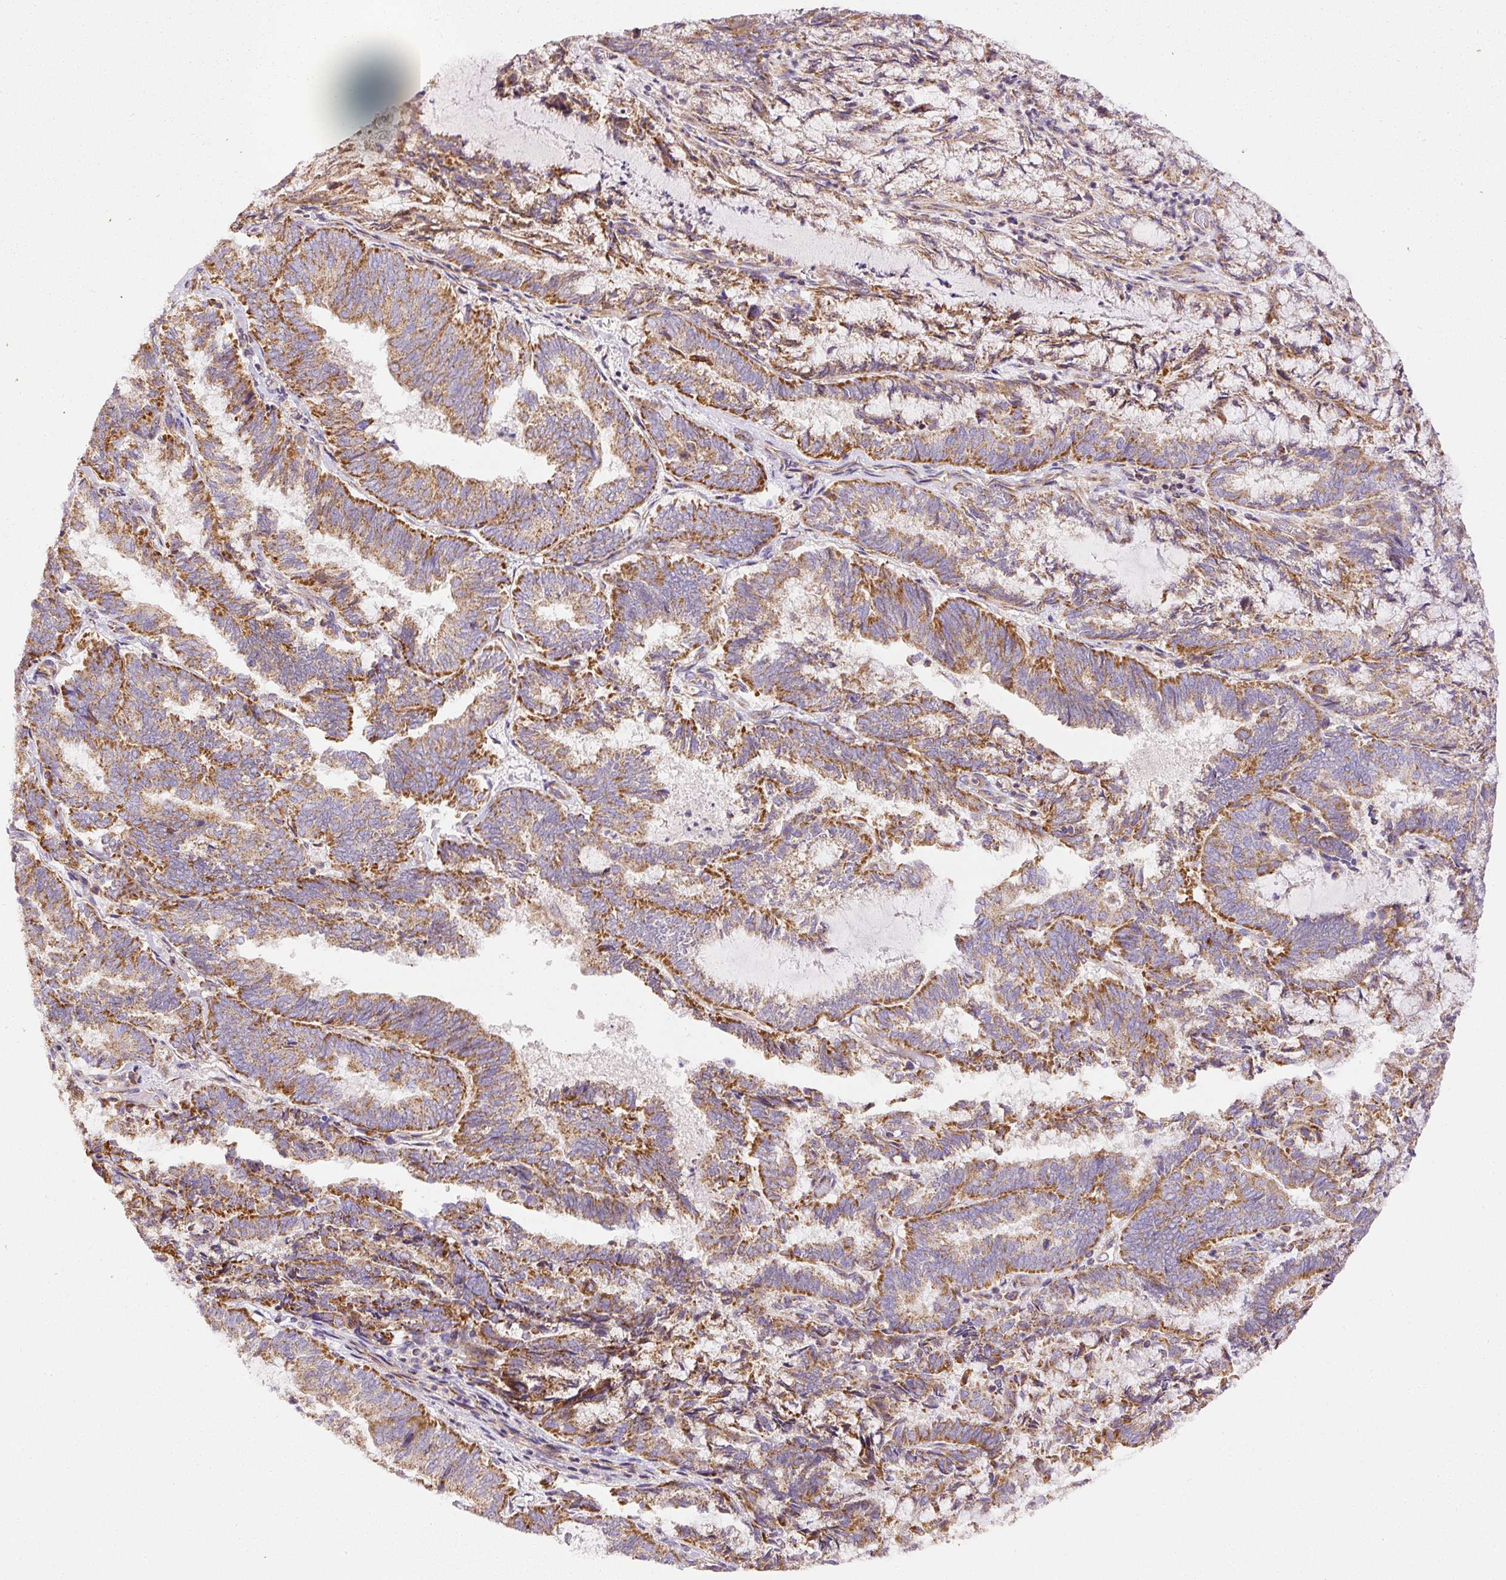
{"staining": {"intensity": "moderate", "quantity": ">75%", "location": "cytoplasmic/membranous"}, "tissue": "endometrial cancer", "cell_type": "Tumor cells", "image_type": "cancer", "snomed": [{"axis": "morphology", "description": "Adenocarcinoma, NOS"}, {"axis": "topography", "description": "Endometrium"}], "caption": "Endometrial cancer (adenocarcinoma) was stained to show a protein in brown. There is medium levels of moderate cytoplasmic/membranous positivity in approximately >75% of tumor cells.", "gene": "NDUFAF2", "patient": {"sex": "female", "age": 80}}